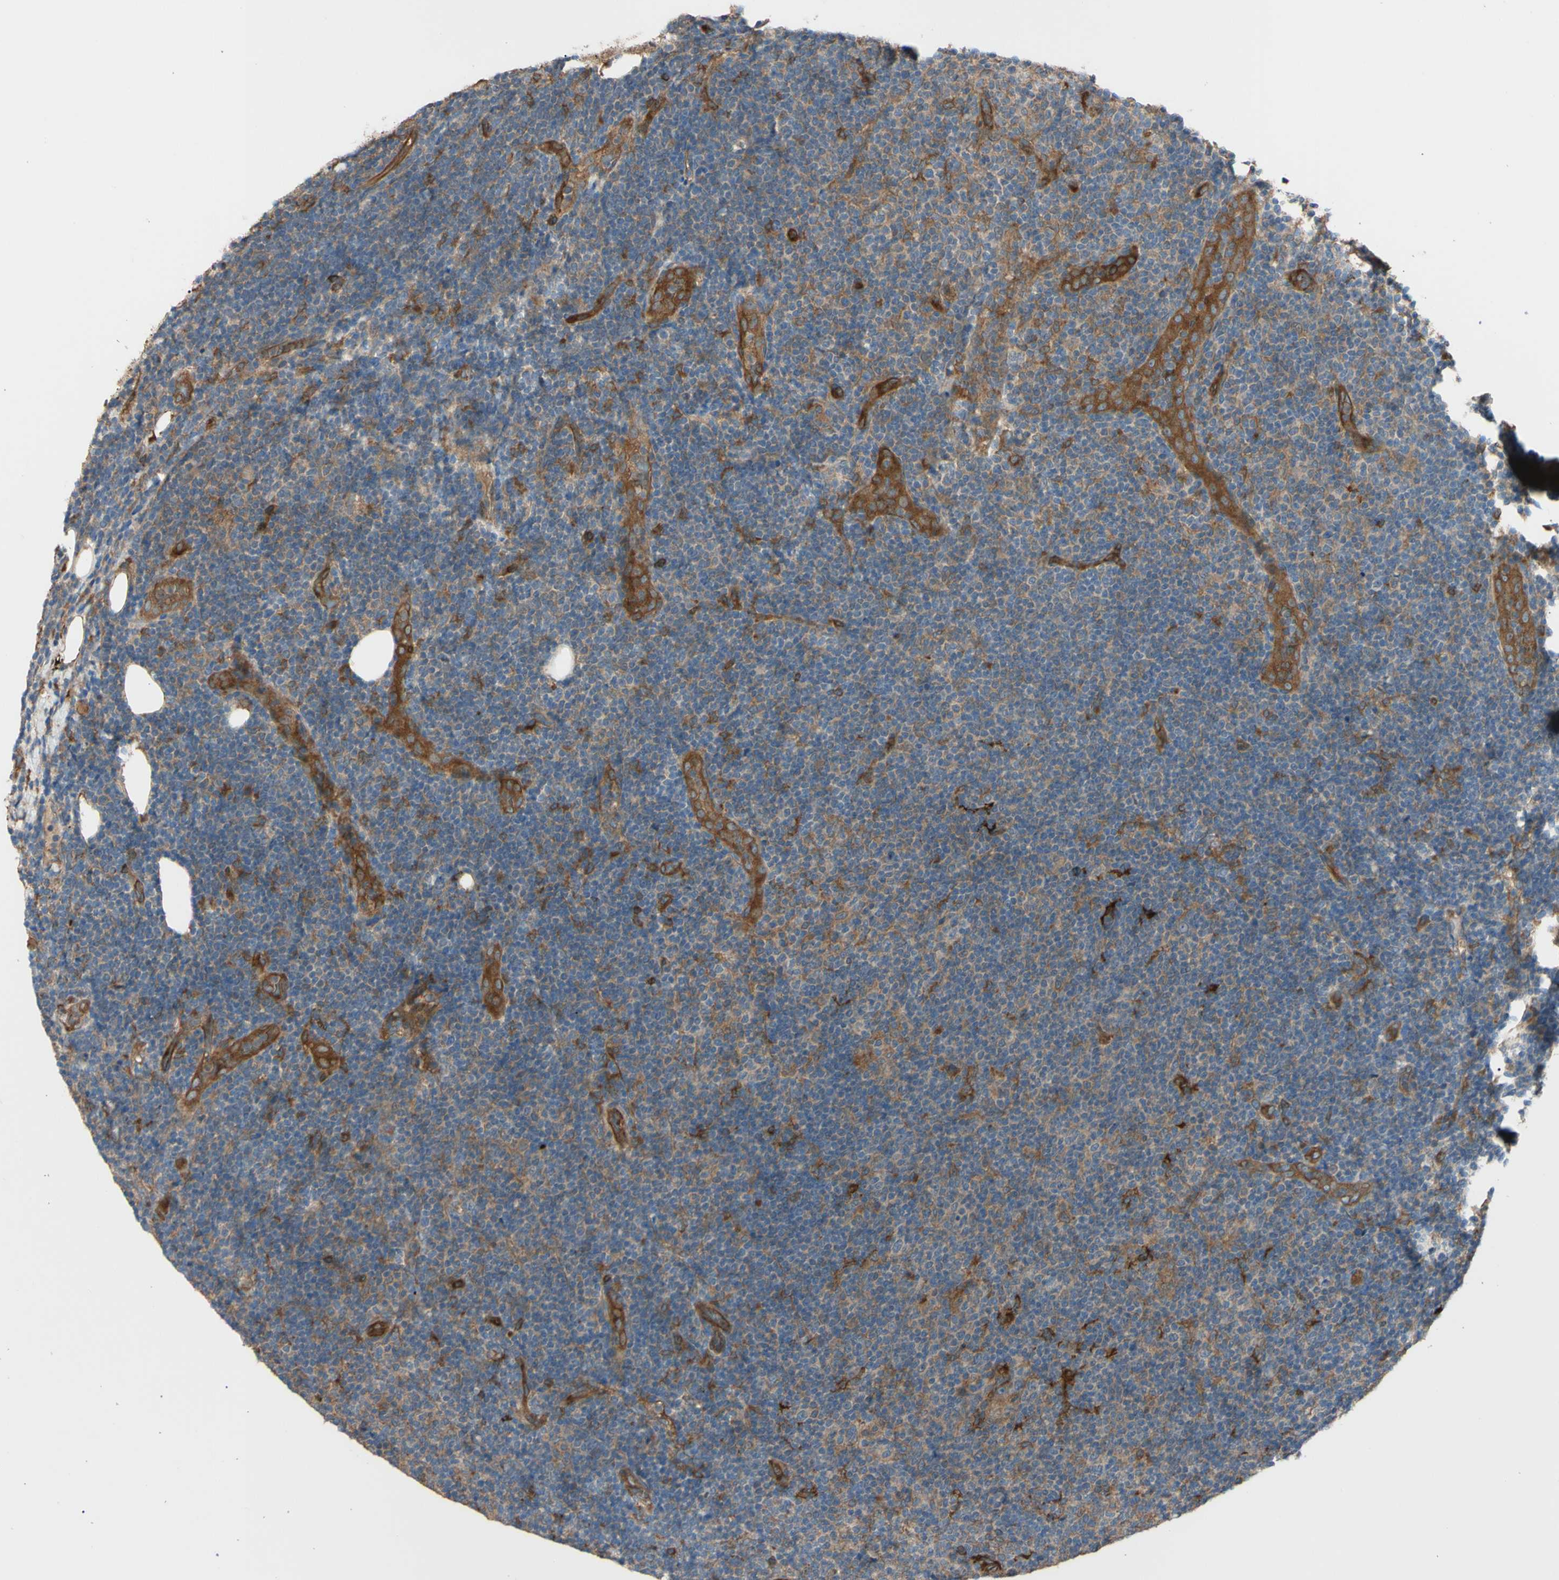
{"staining": {"intensity": "weak", "quantity": "<25%", "location": "cytoplasmic/membranous"}, "tissue": "lymphoma", "cell_type": "Tumor cells", "image_type": "cancer", "snomed": [{"axis": "morphology", "description": "Malignant lymphoma, non-Hodgkin's type, Low grade"}, {"axis": "topography", "description": "Lymph node"}], "caption": "The image reveals no significant positivity in tumor cells of low-grade malignant lymphoma, non-Hodgkin's type.", "gene": "PTPN12", "patient": {"sex": "male", "age": 83}}